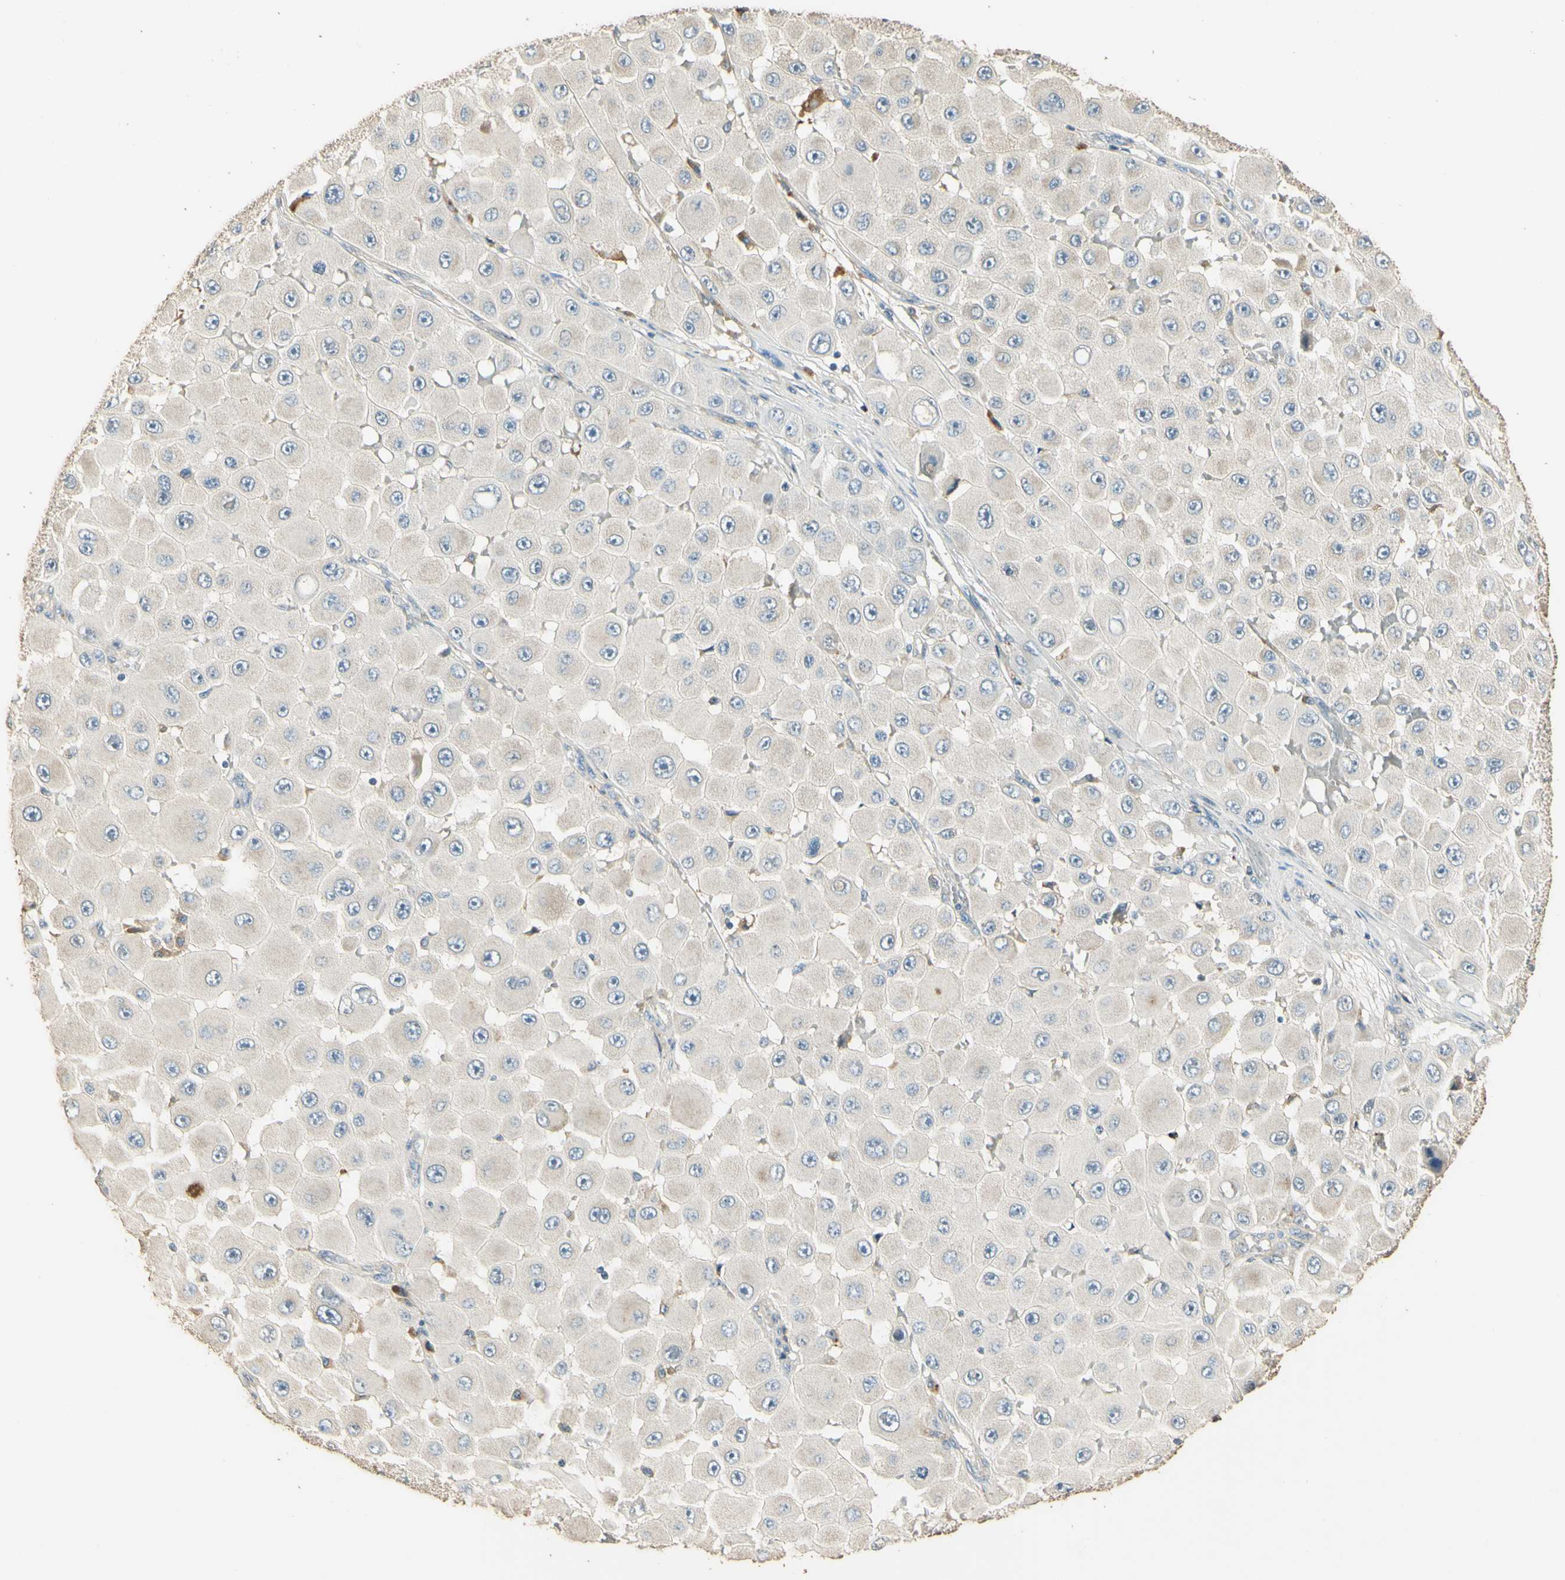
{"staining": {"intensity": "moderate", "quantity": "<25%", "location": "cytoplasmic/membranous"}, "tissue": "melanoma", "cell_type": "Tumor cells", "image_type": "cancer", "snomed": [{"axis": "morphology", "description": "Malignant melanoma, NOS"}, {"axis": "topography", "description": "Skin"}], "caption": "Immunohistochemistry micrograph of neoplastic tissue: human malignant melanoma stained using IHC displays low levels of moderate protein expression localized specifically in the cytoplasmic/membranous of tumor cells, appearing as a cytoplasmic/membranous brown color.", "gene": "ARHGEF17", "patient": {"sex": "female", "age": 81}}